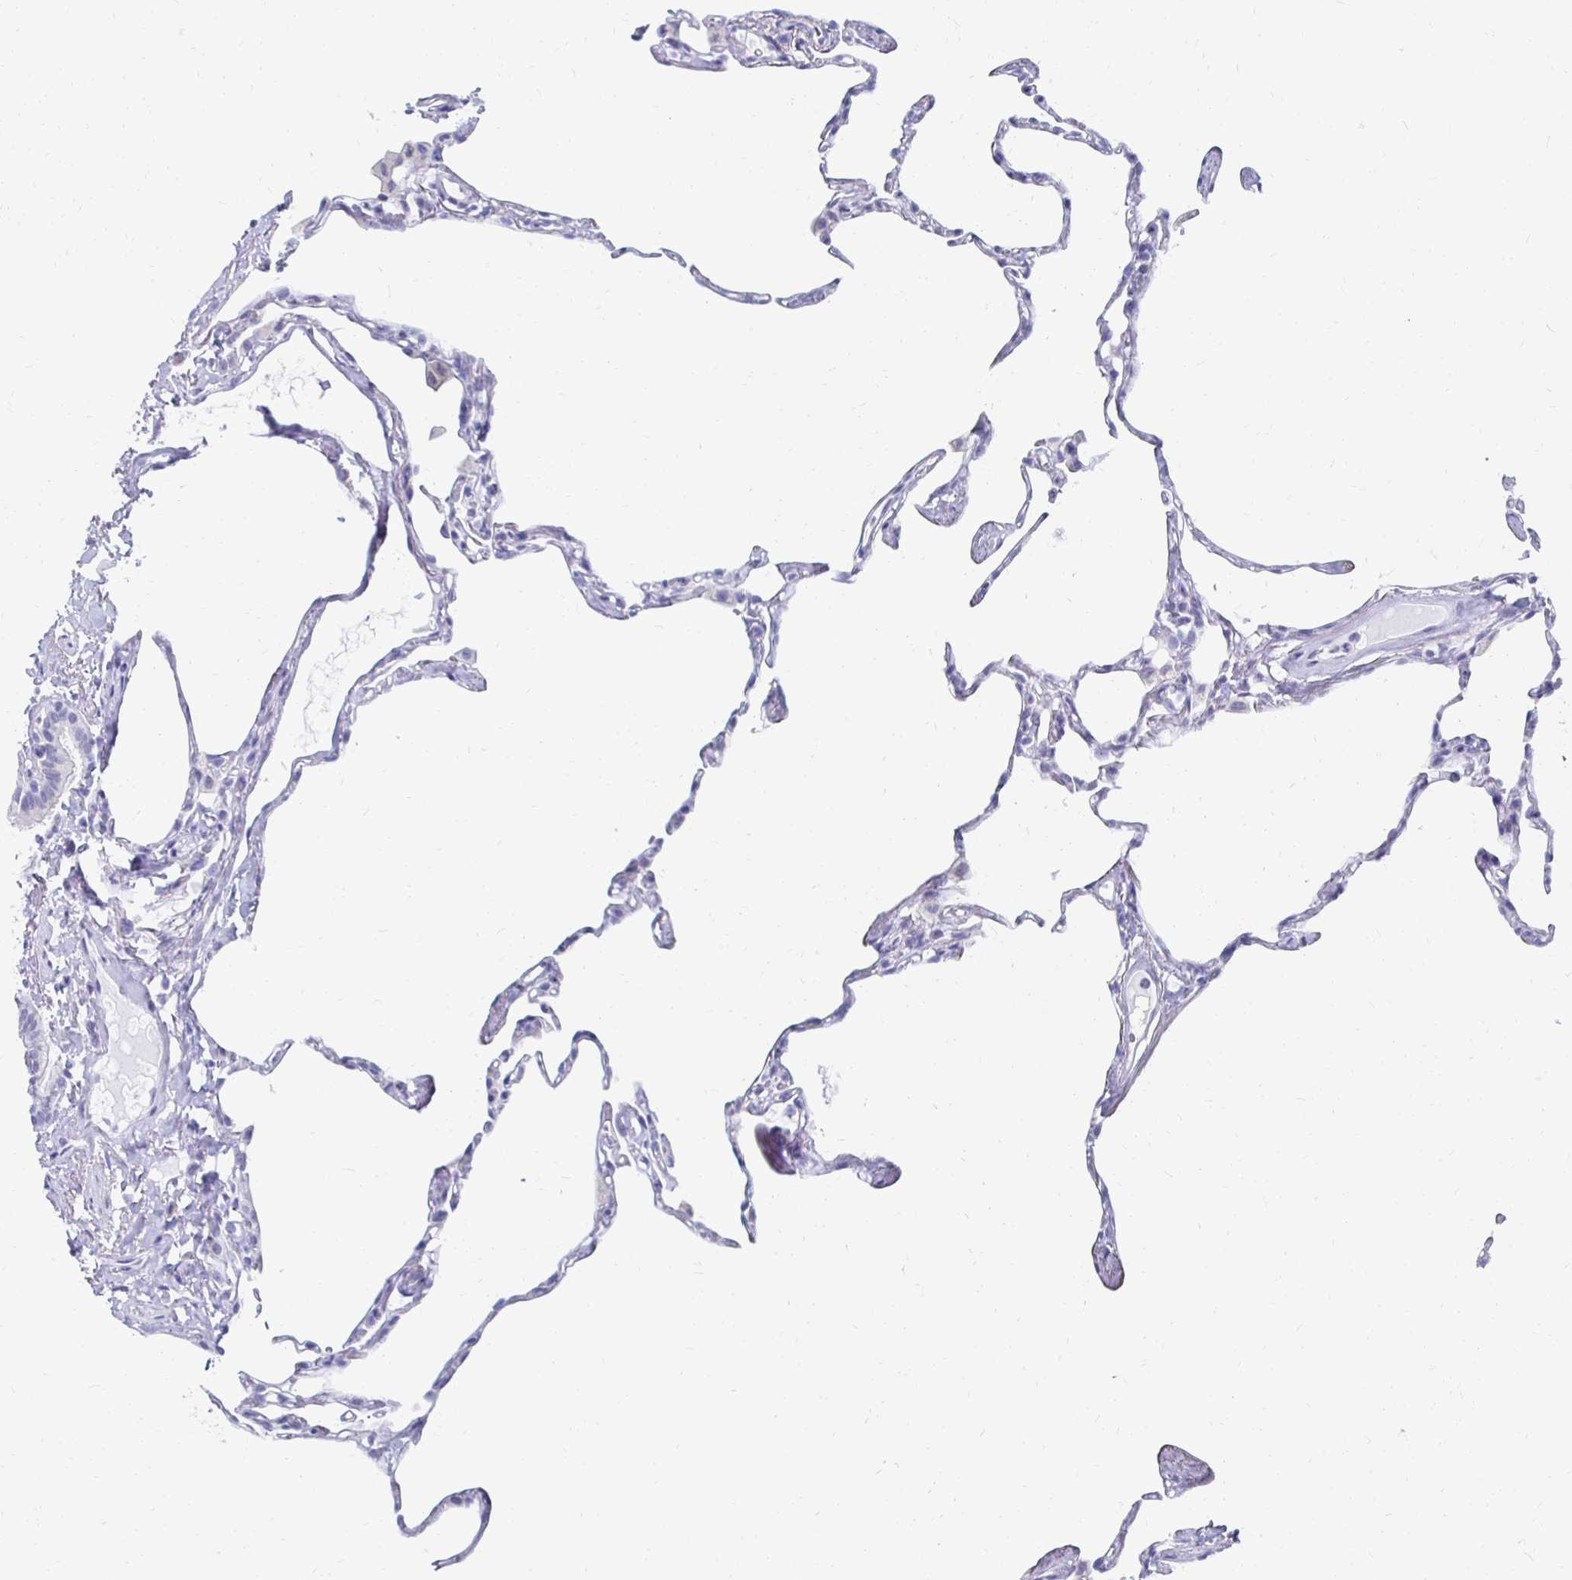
{"staining": {"intensity": "negative", "quantity": "none", "location": "none"}, "tissue": "lung", "cell_type": "Alveolar cells", "image_type": "normal", "snomed": [{"axis": "morphology", "description": "Normal tissue, NOS"}, {"axis": "topography", "description": "Lung"}], "caption": "DAB (3,3'-diaminobenzidine) immunohistochemical staining of unremarkable human lung exhibits no significant expression in alveolar cells. (Stains: DAB (3,3'-diaminobenzidine) immunohistochemistry with hematoxylin counter stain, Microscopy: brightfield microscopy at high magnification).", "gene": "SYCP3", "patient": {"sex": "male", "age": 65}}